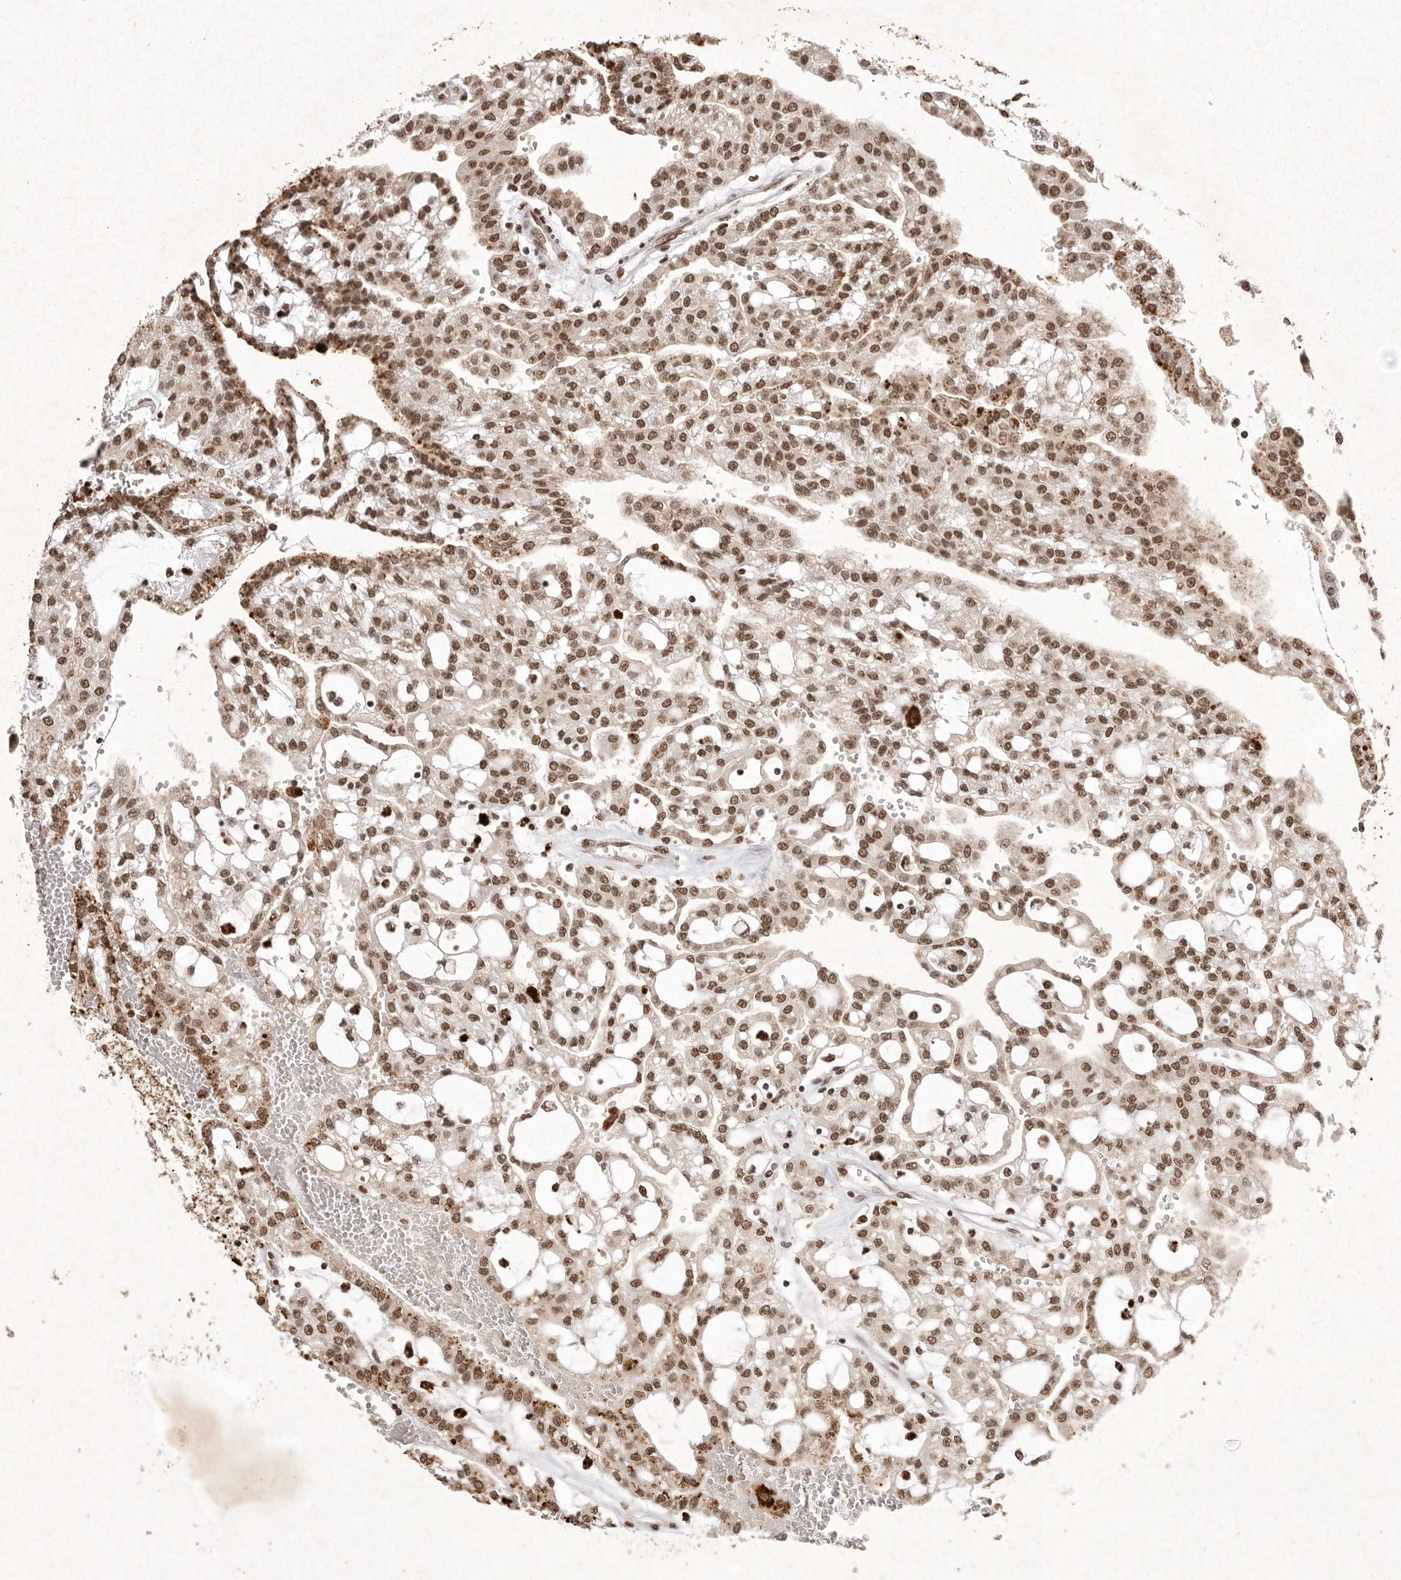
{"staining": {"intensity": "moderate", "quantity": ">75%", "location": "nuclear"}, "tissue": "renal cancer", "cell_type": "Tumor cells", "image_type": "cancer", "snomed": [{"axis": "morphology", "description": "Adenocarcinoma, NOS"}, {"axis": "topography", "description": "Kidney"}], "caption": "Immunohistochemistry (IHC) histopathology image of neoplastic tissue: human renal cancer (adenocarcinoma) stained using immunohistochemistry exhibits medium levels of moderate protein expression localized specifically in the nuclear of tumor cells, appearing as a nuclear brown color.", "gene": "NKX3-2", "patient": {"sex": "male", "age": 63}}